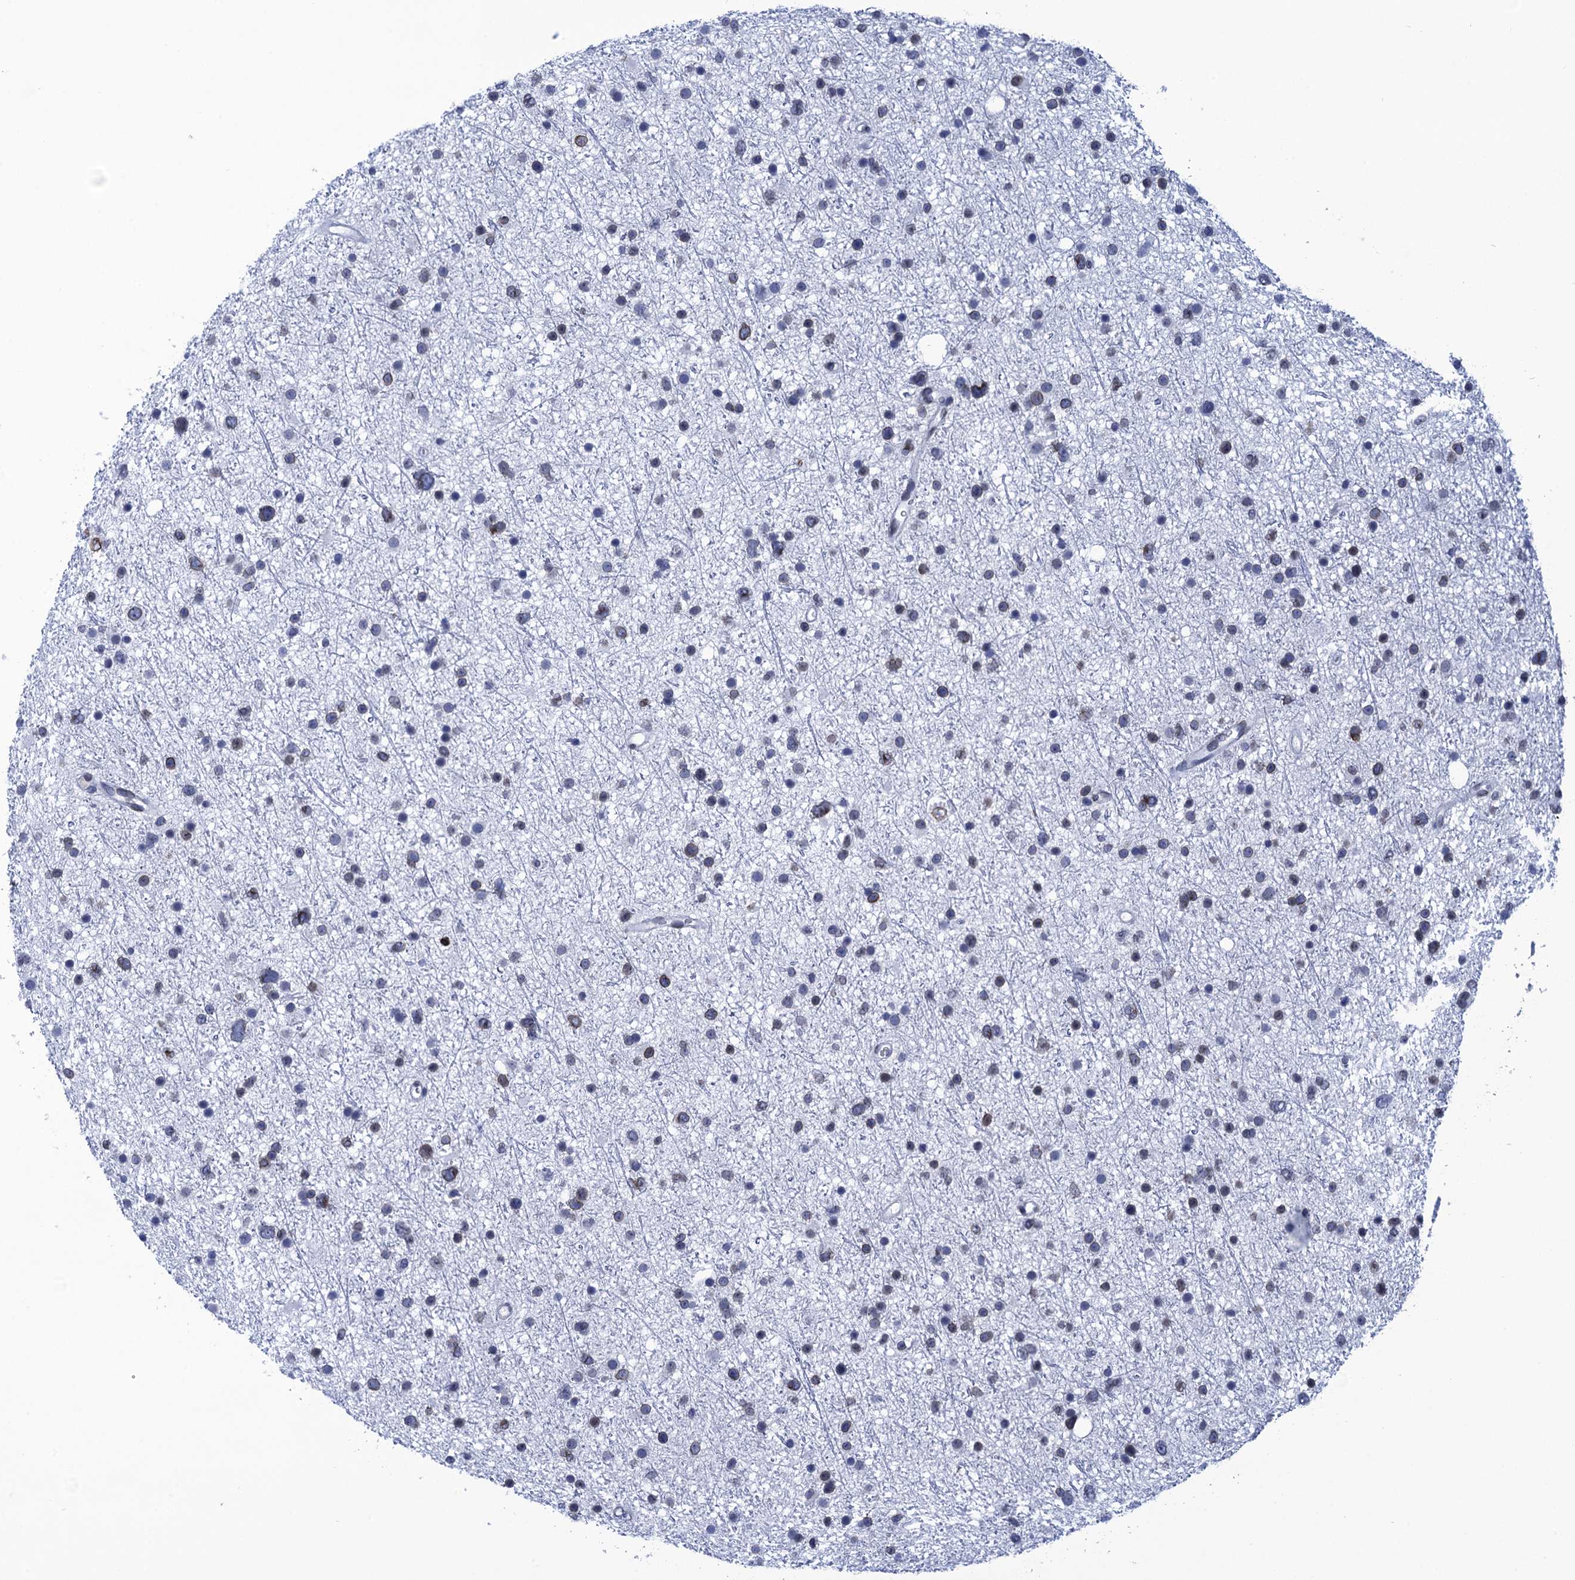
{"staining": {"intensity": "moderate", "quantity": "<25%", "location": "cytoplasmic/membranous"}, "tissue": "glioma", "cell_type": "Tumor cells", "image_type": "cancer", "snomed": [{"axis": "morphology", "description": "Glioma, malignant, Low grade"}, {"axis": "topography", "description": "Cerebral cortex"}], "caption": "Brown immunohistochemical staining in malignant glioma (low-grade) demonstrates moderate cytoplasmic/membranous expression in about <25% of tumor cells. (DAB (3,3'-diaminobenzidine) IHC, brown staining for protein, blue staining for nuclei).", "gene": "METTL25", "patient": {"sex": "female", "age": 39}}